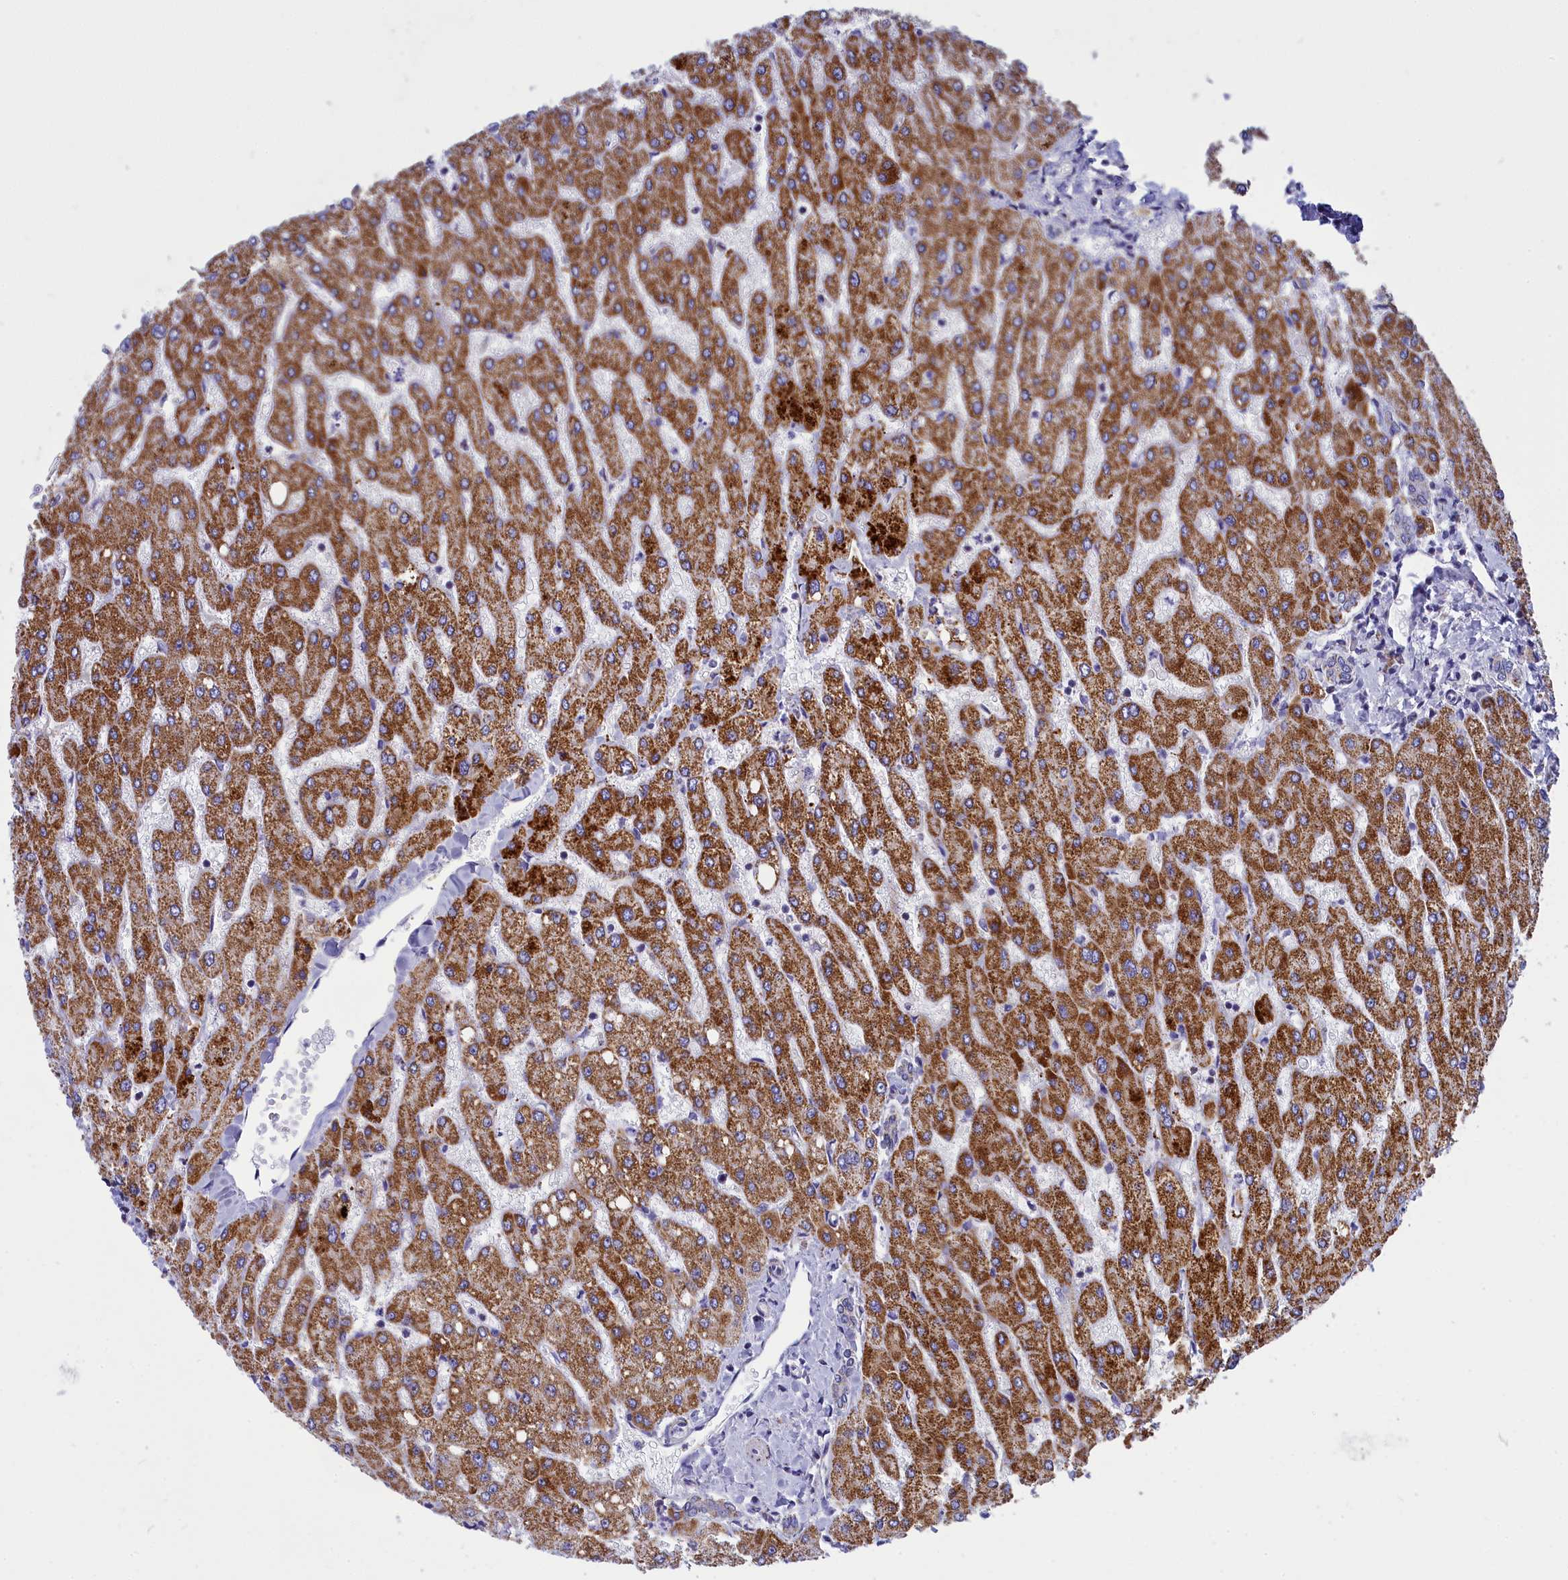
{"staining": {"intensity": "negative", "quantity": "none", "location": "none"}, "tissue": "liver", "cell_type": "Cholangiocytes", "image_type": "normal", "snomed": [{"axis": "morphology", "description": "Normal tissue, NOS"}, {"axis": "topography", "description": "Liver"}], "caption": "A high-resolution image shows immunohistochemistry (IHC) staining of benign liver, which demonstrates no significant expression in cholangiocytes.", "gene": "CCRL2", "patient": {"sex": "male", "age": 55}}